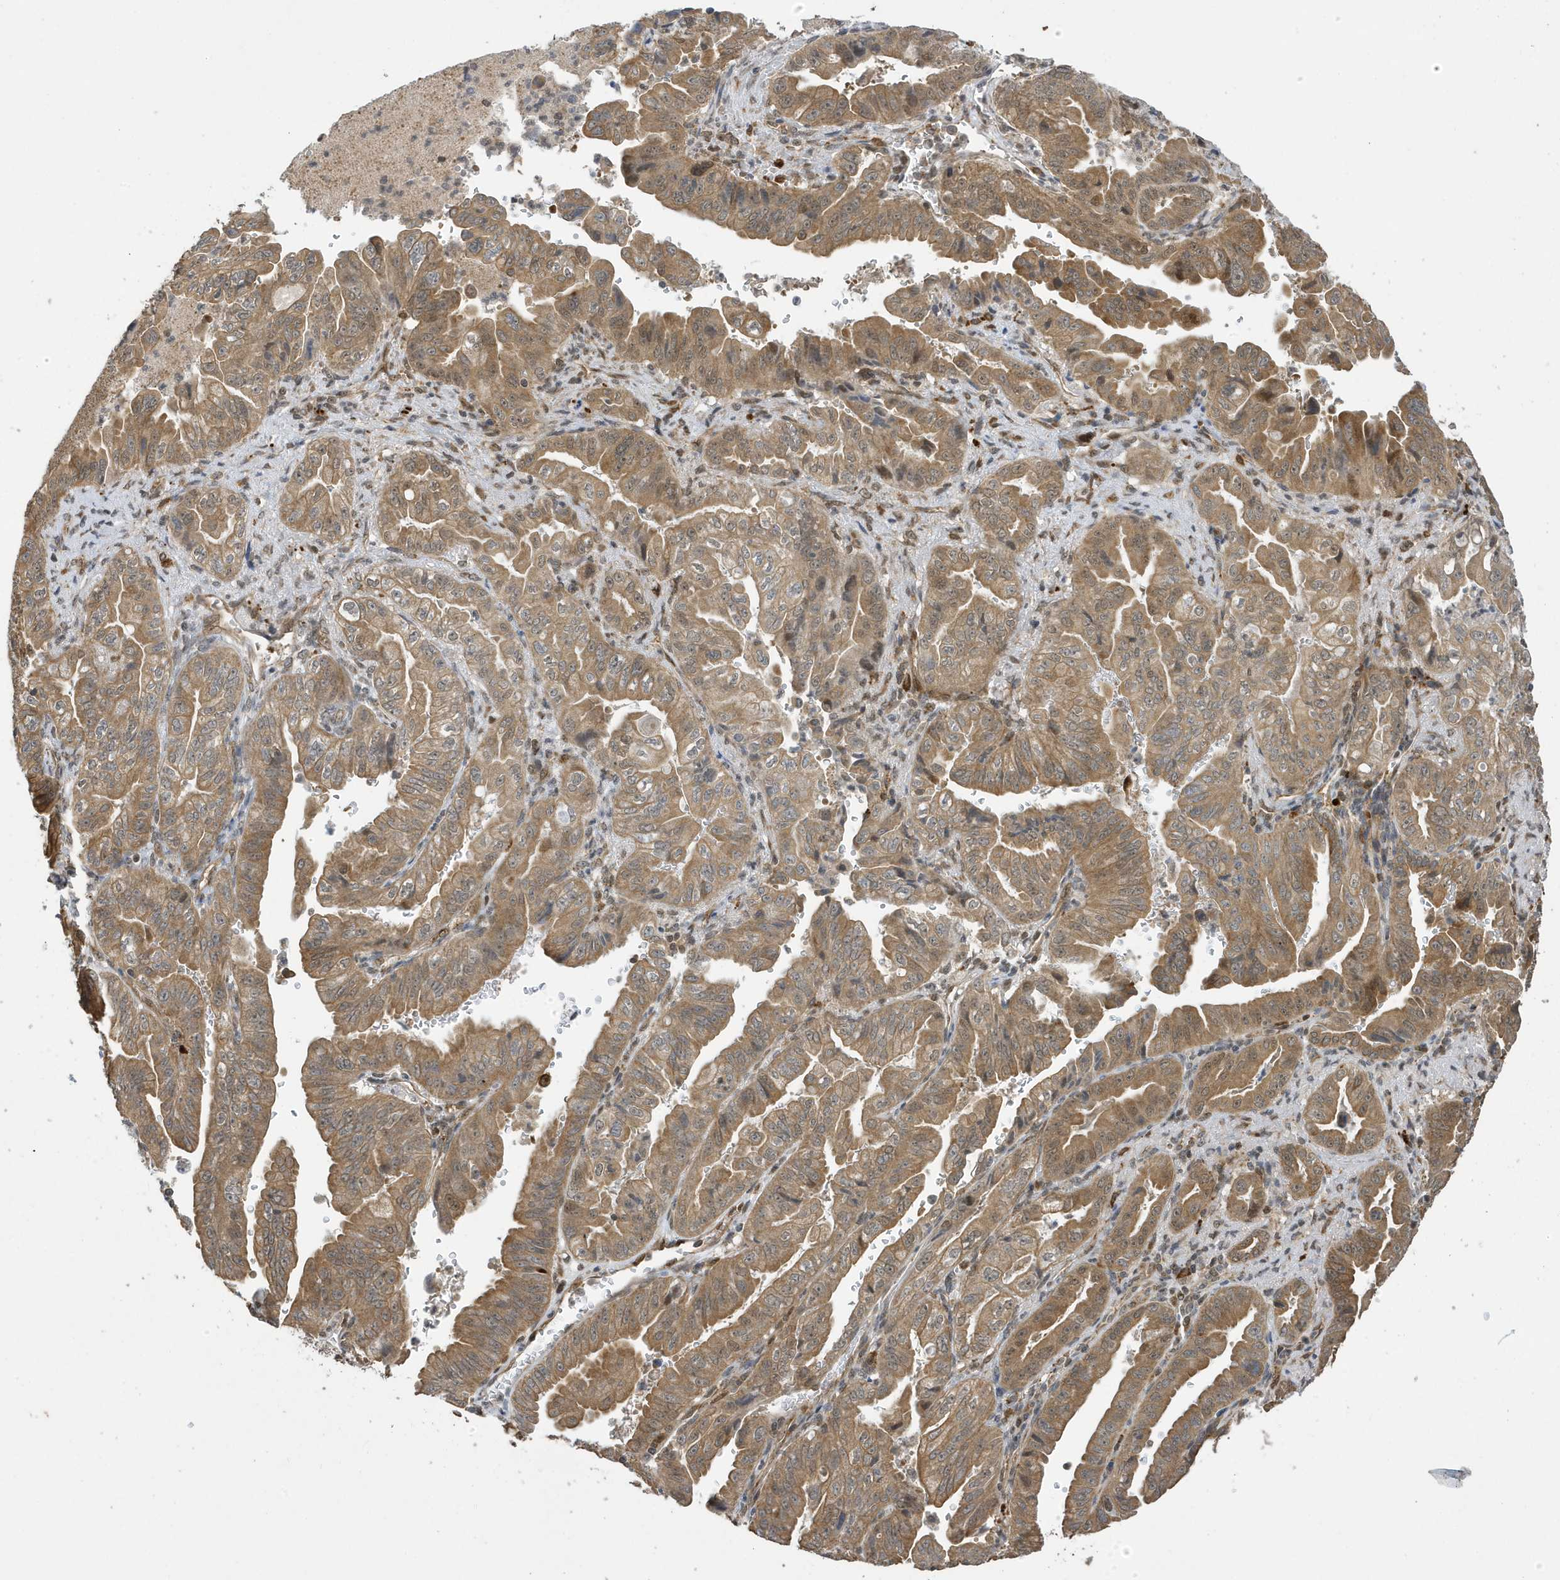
{"staining": {"intensity": "moderate", "quantity": ">75%", "location": "cytoplasmic/membranous"}, "tissue": "pancreatic cancer", "cell_type": "Tumor cells", "image_type": "cancer", "snomed": [{"axis": "morphology", "description": "Adenocarcinoma, NOS"}, {"axis": "topography", "description": "Pancreas"}], "caption": "Immunohistochemistry (IHC) photomicrograph of neoplastic tissue: human pancreatic cancer stained using IHC demonstrates medium levels of moderate protein expression localized specifically in the cytoplasmic/membranous of tumor cells, appearing as a cytoplasmic/membranous brown color.", "gene": "NCOA7", "patient": {"sex": "male", "age": 70}}